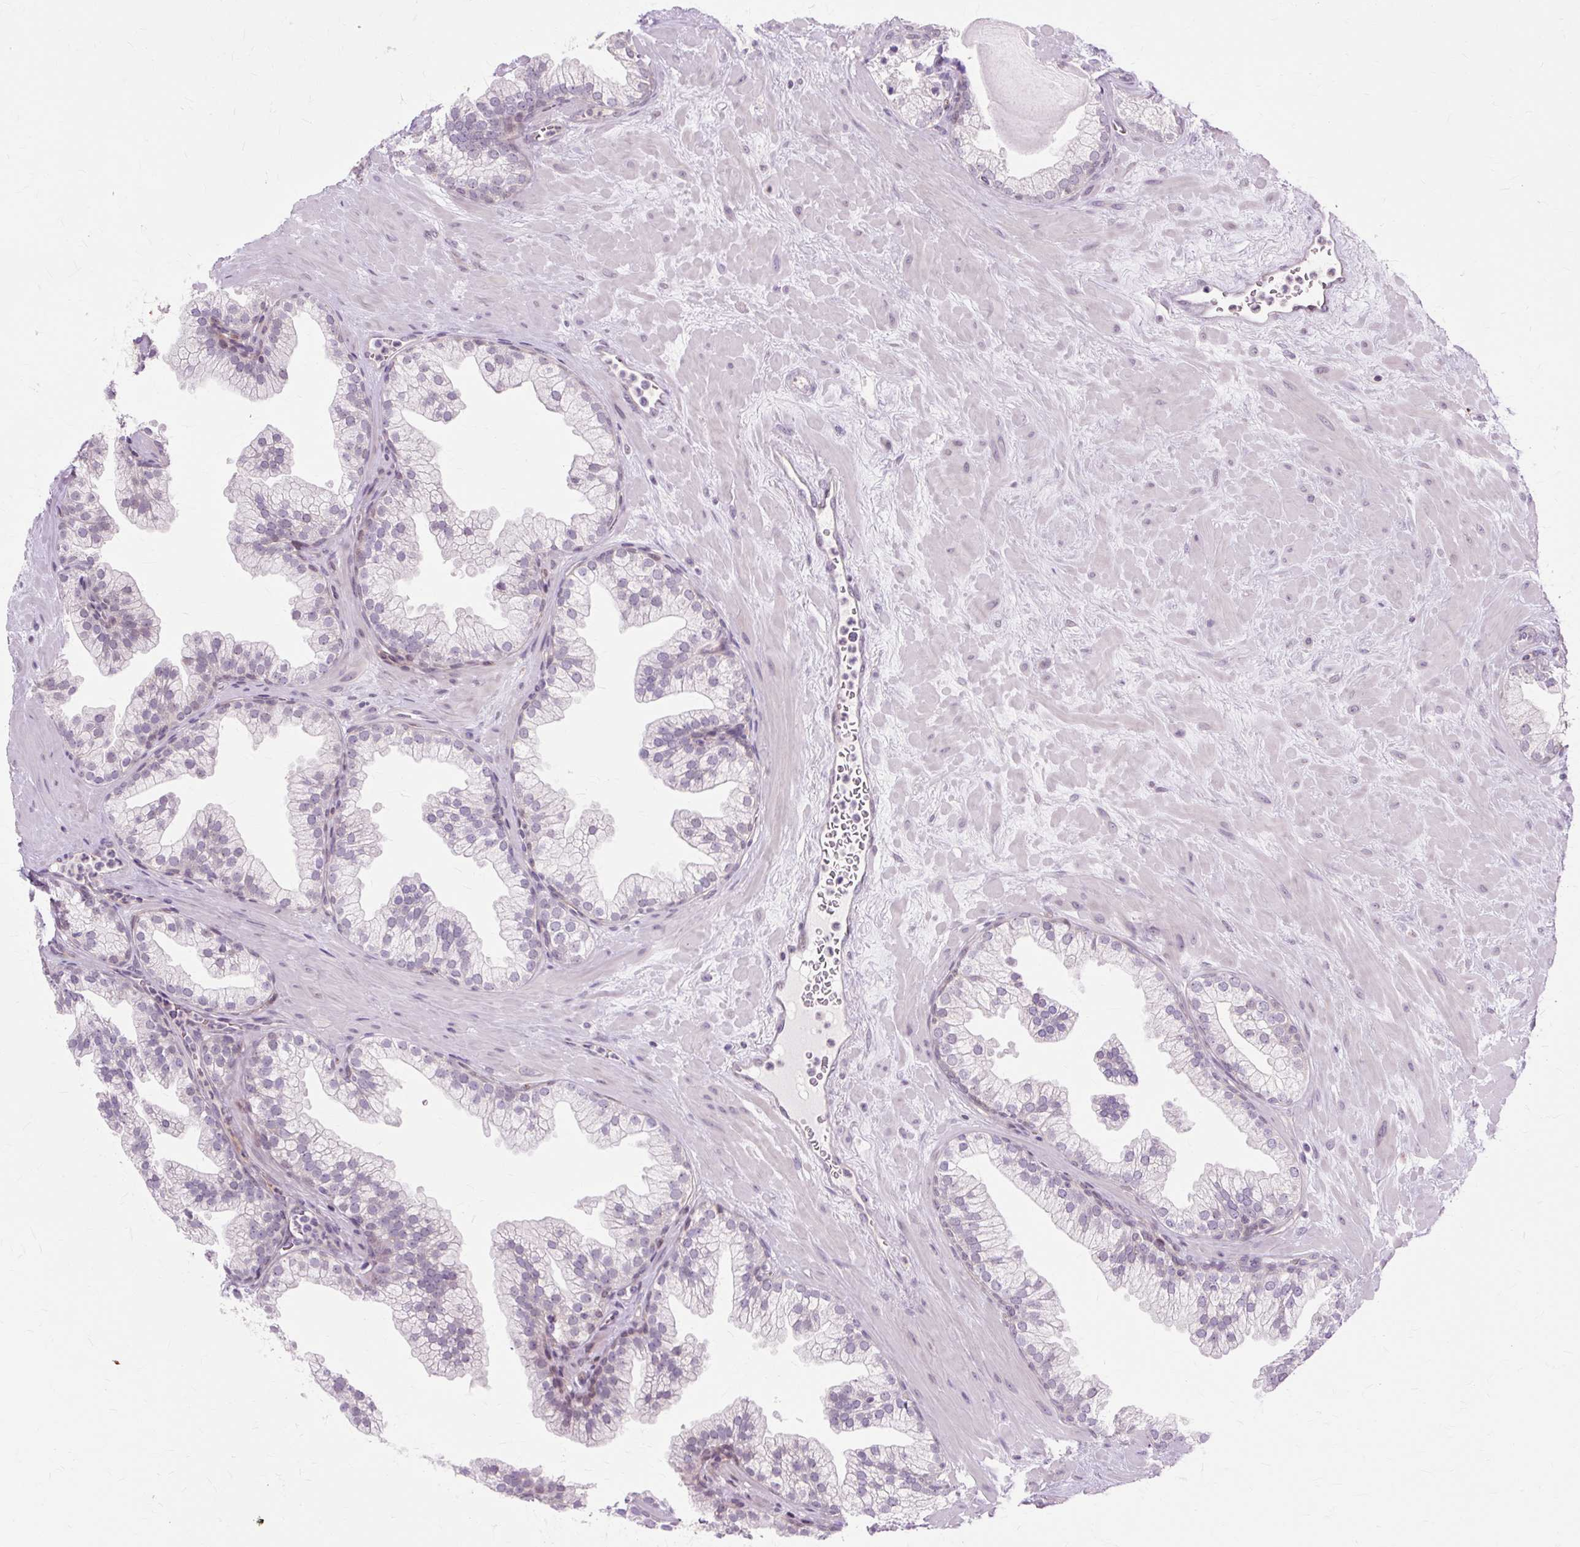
{"staining": {"intensity": "negative", "quantity": "none", "location": "none"}, "tissue": "prostate", "cell_type": "Glandular cells", "image_type": "normal", "snomed": [{"axis": "morphology", "description": "Normal tissue, NOS"}, {"axis": "topography", "description": "Prostate"}, {"axis": "topography", "description": "Peripheral nerve tissue"}], "caption": "Glandular cells are negative for protein expression in normal human prostate.", "gene": "ZNF35", "patient": {"sex": "male", "age": 61}}